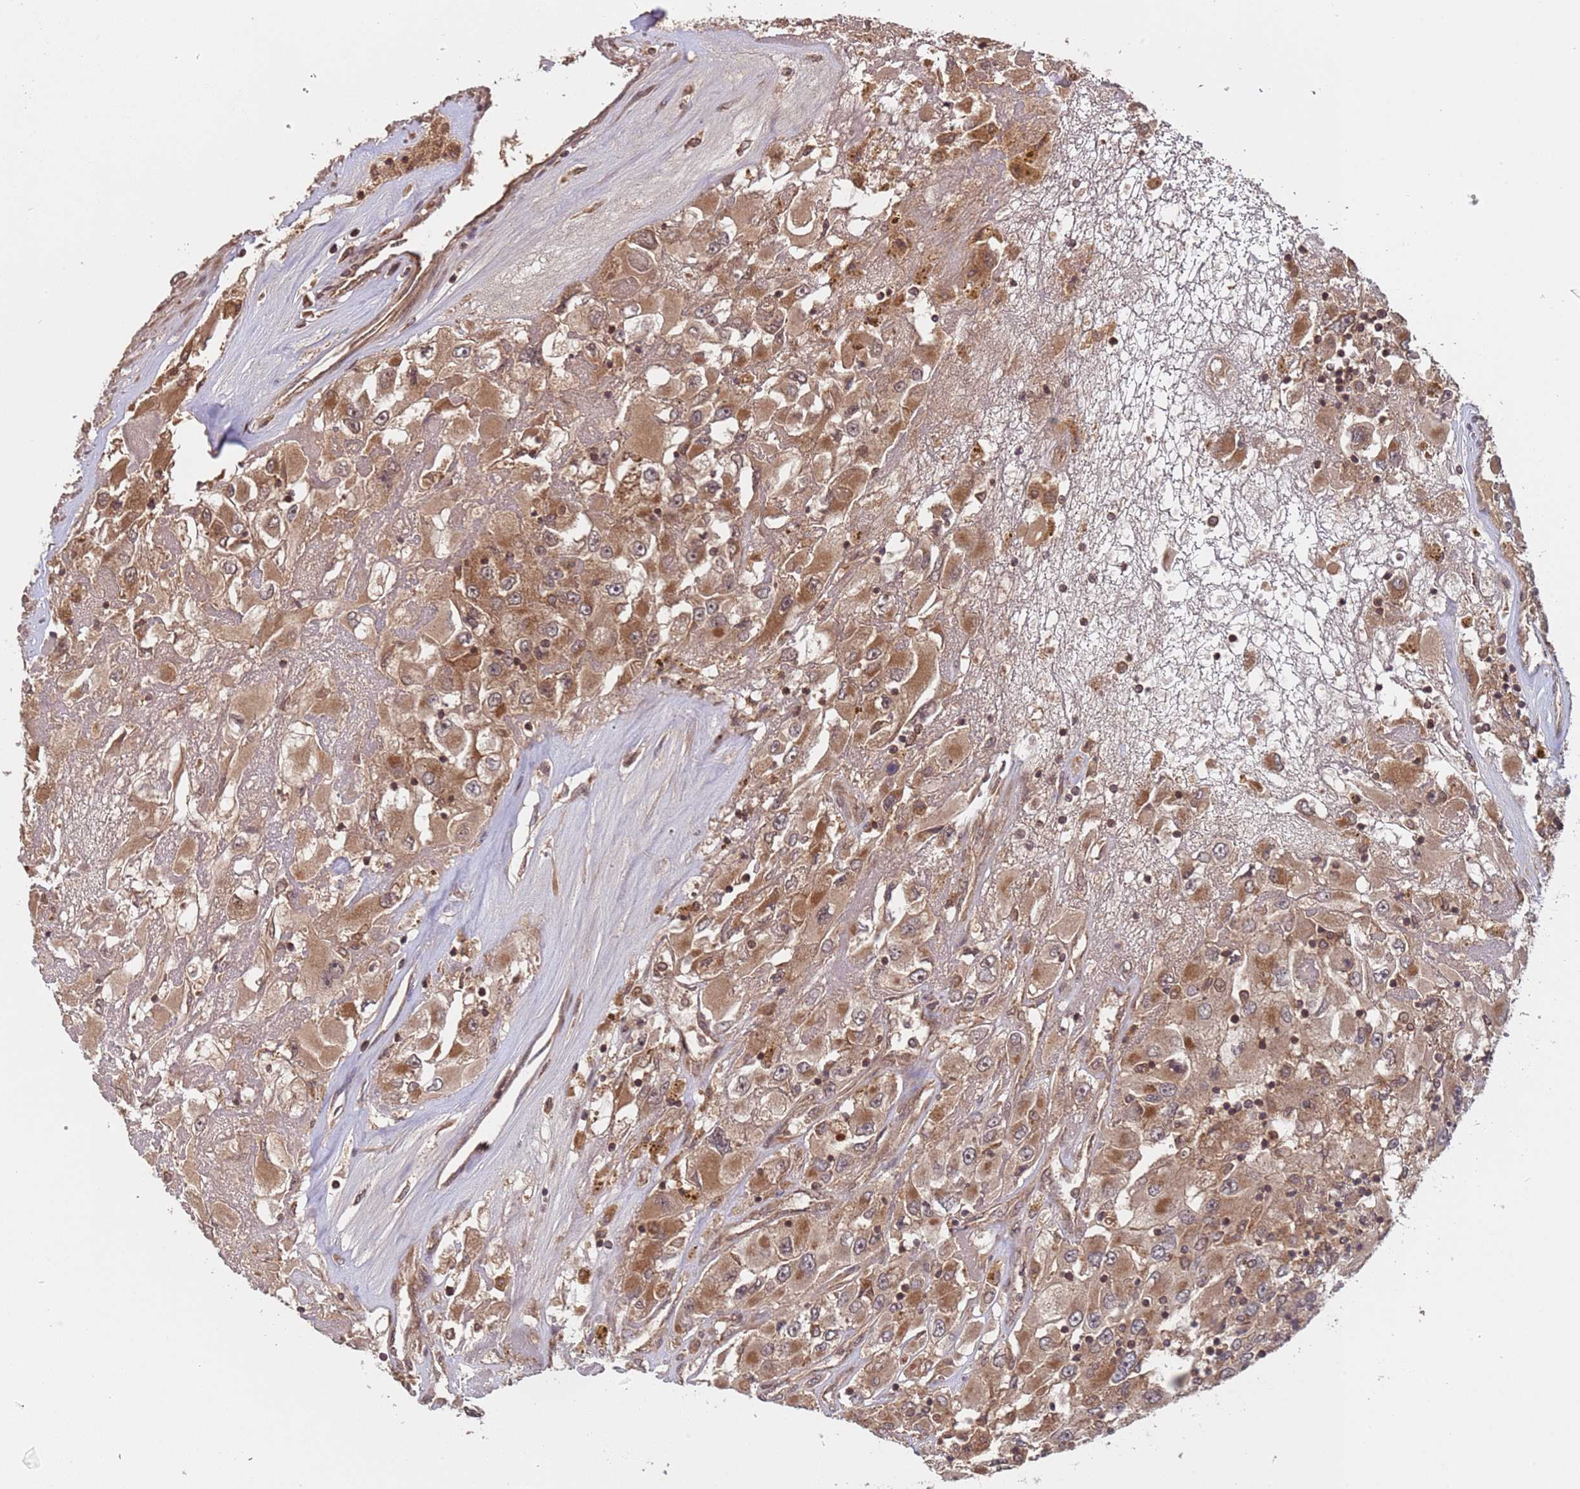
{"staining": {"intensity": "moderate", "quantity": ">75%", "location": "cytoplasmic/membranous,nuclear"}, "tissue": "renal cancer", "cell_type": "Tumor cells", "image_type": "cancer", "snomed": [{"axis": "morphology", "description": "Adenocarcinoma, NOS"}, {"axis": "topography", "description": "Kidney"}], "caption": "Immunohistochemistry (IHC) of renal cancer (adenocarcinoma) reveals medium levels of moderate cytoplasmic/membranous and nuclear expression in approximately >75% of tumor cells.", "gene": "ERI1", "patient": {"sex": "female", "age": 52}}